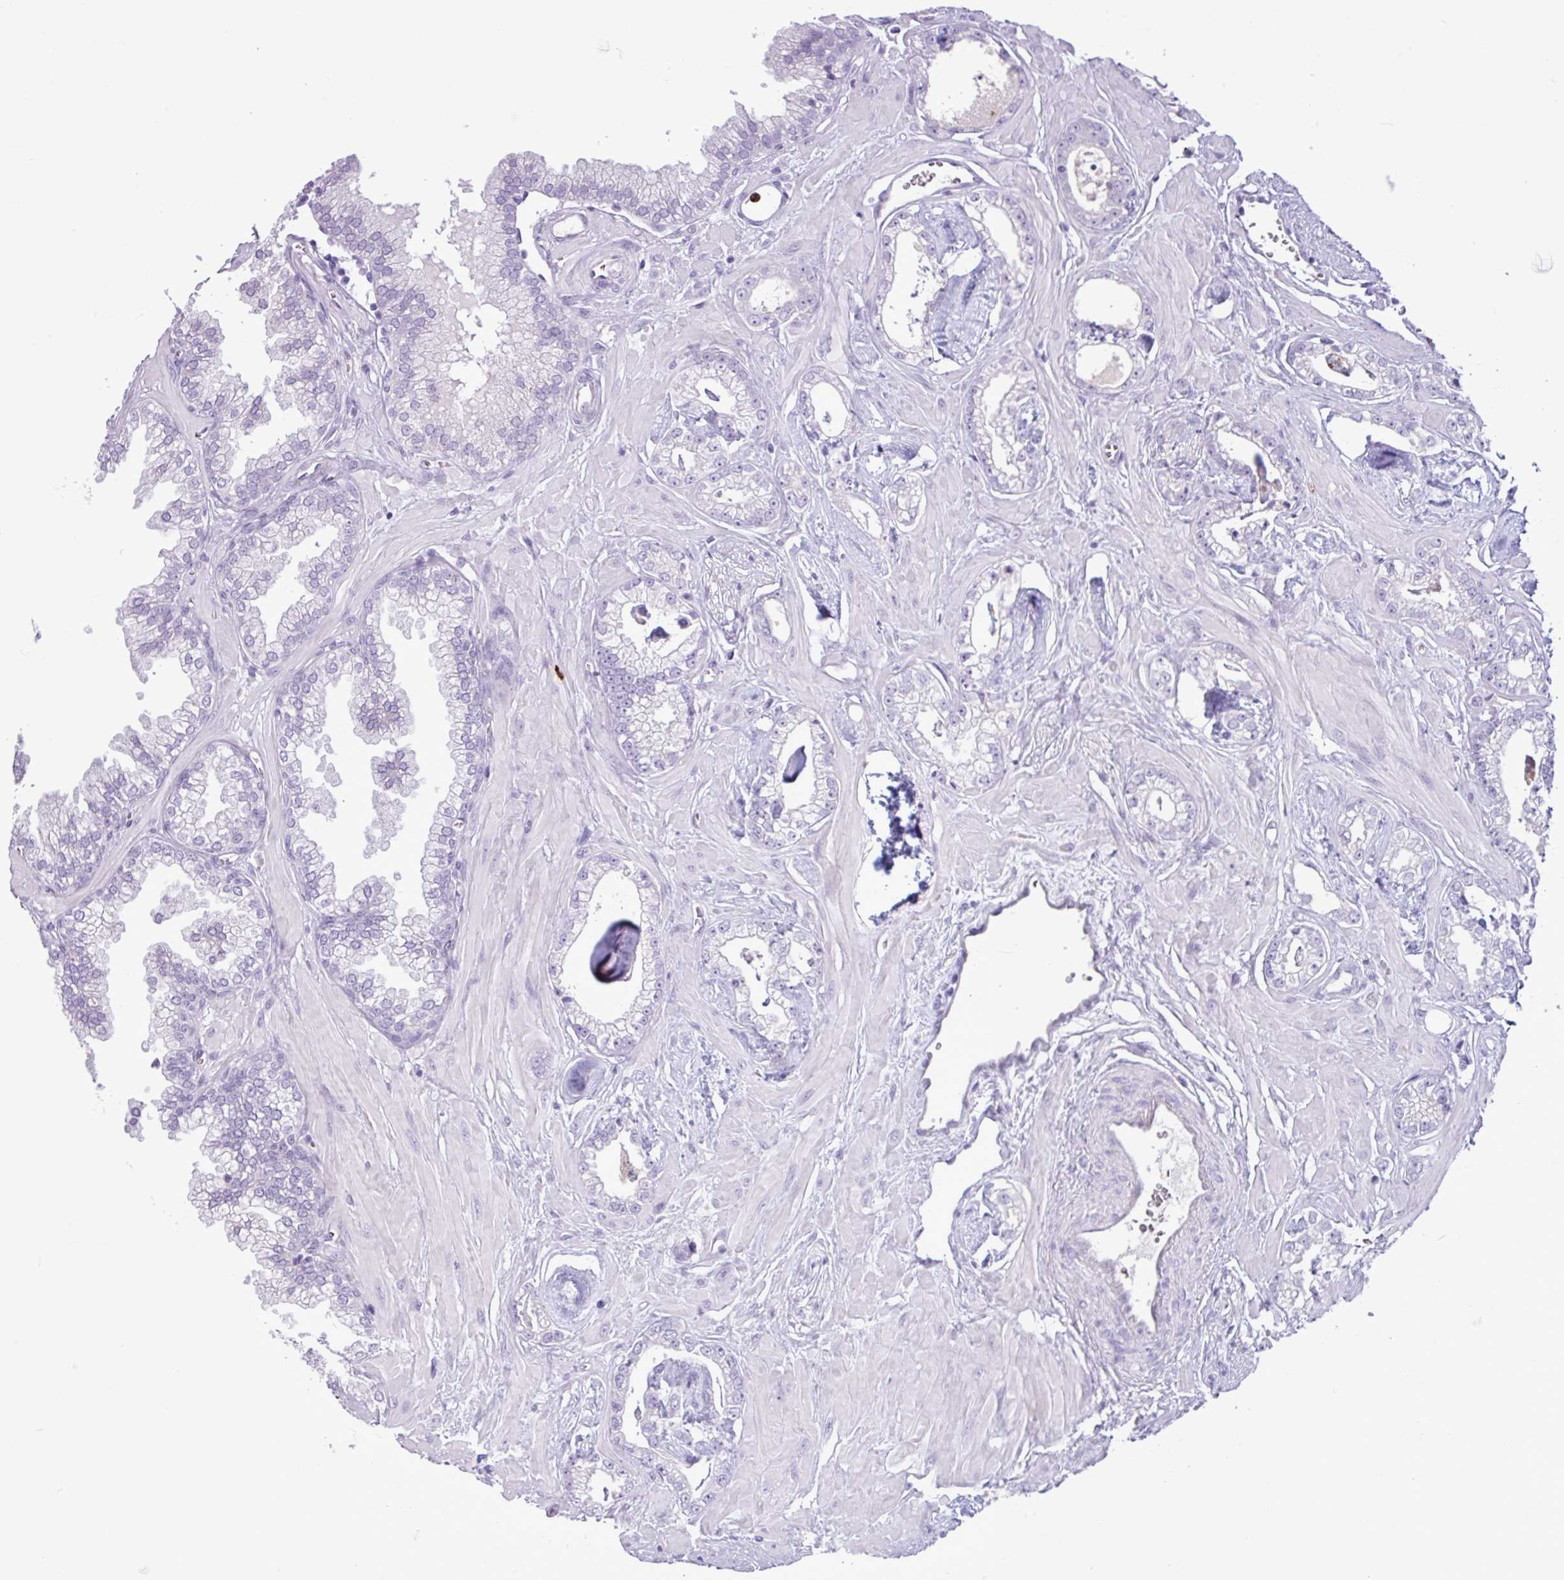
{"staining": {"intensity": "negative", "quantity": "none", "location": "none"}, "tissue": "prostate cancer", "cell_type": "Tumor cells", "image_type": "cancer", "snomed": [{"axis": "morphology", "description": "Adenocarcinoma, Low grade"}, {"axis": "topography", "description": "Prostate"}], "caption": "High magnification brightfield microscopy of low-grade adenocarcinoma (prostate) stained with DAB (3,3'-diaminobenzidine) (brown) and counterstained with hematoxylin (blue): tumor cells show no significant staining.", "gene": "TMEM178A", "patient": {"sex": "male", "age": 60}}